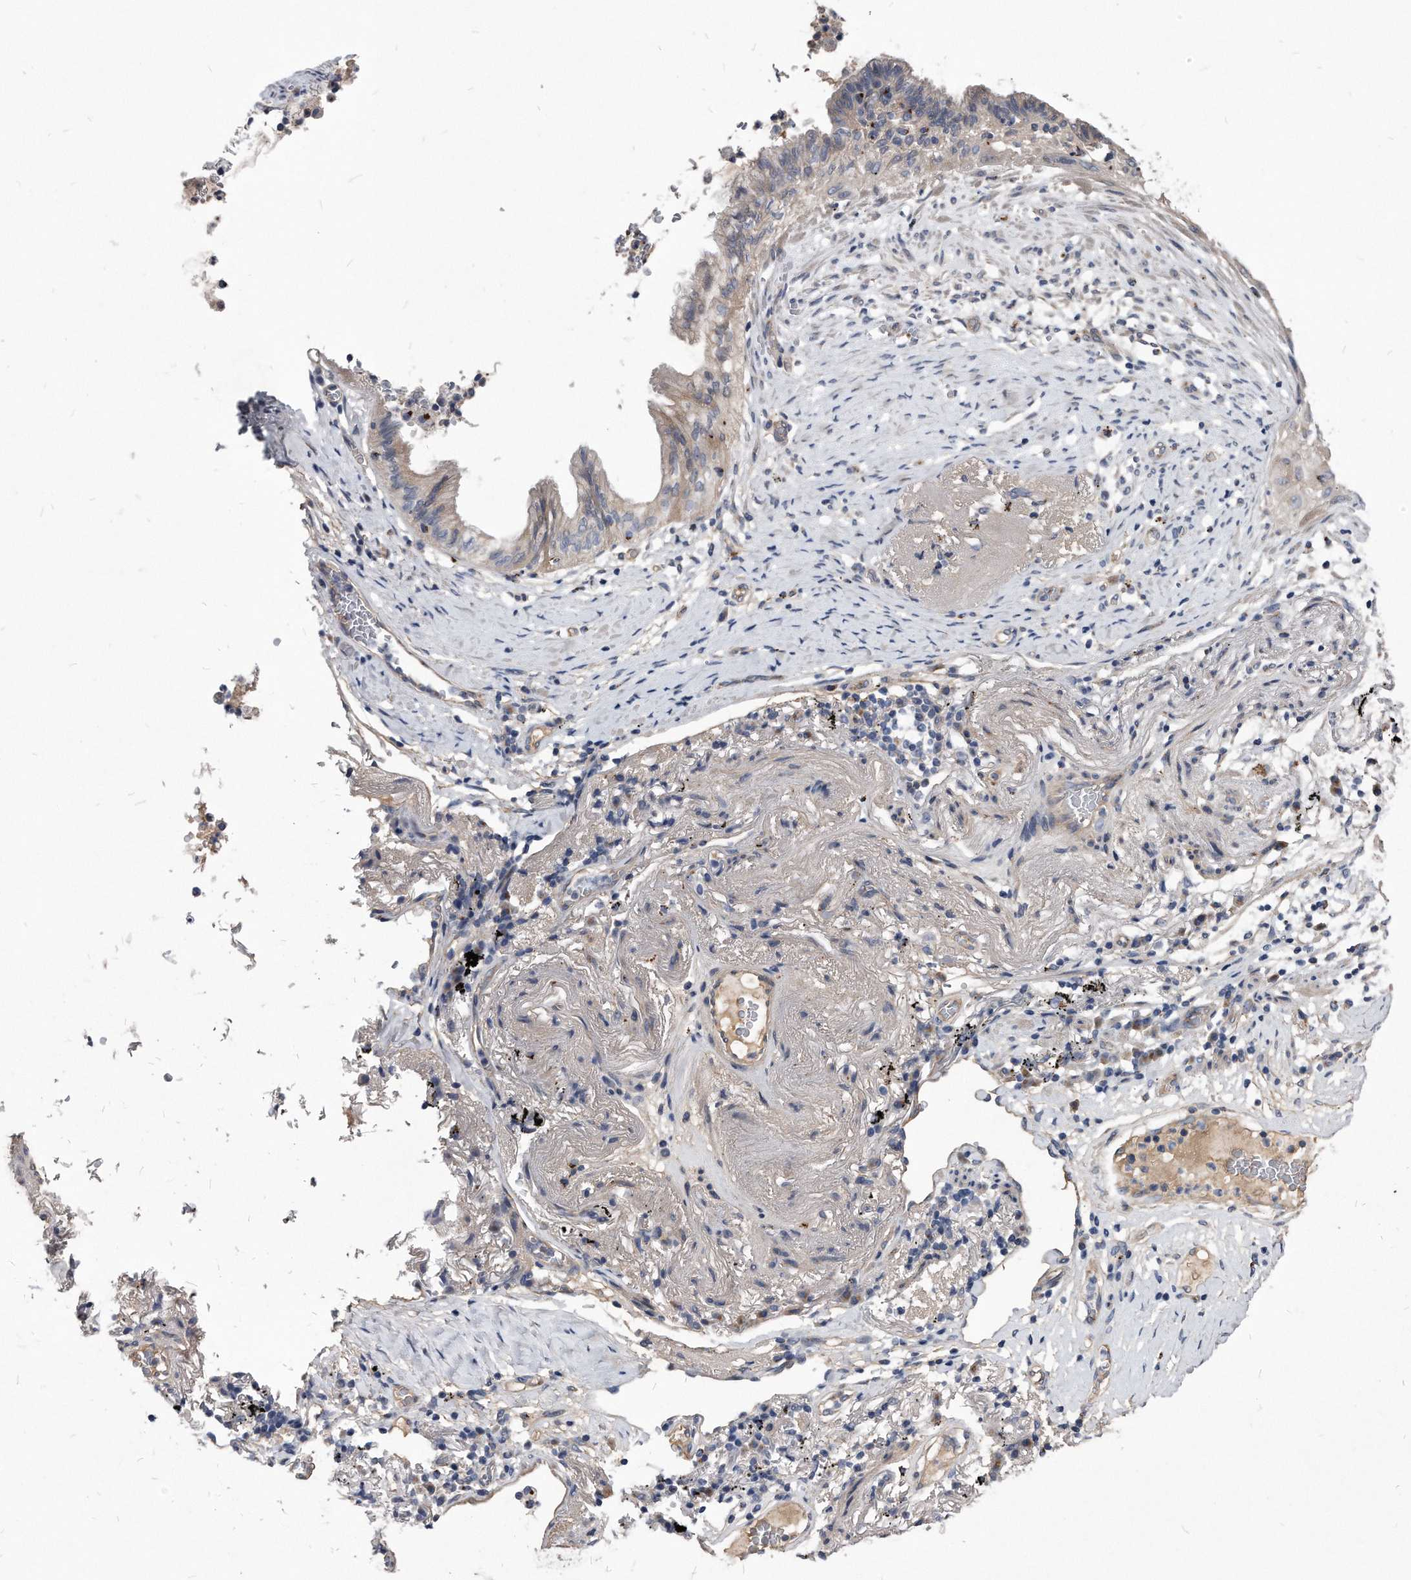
{"staining": {"intensity": "weak", "quantity": ">75%", "location": "cytoplasmic/membranous"}, "tissue": "lung cancer", "cell_type": "Tumor cells", "image_type": "cancer", "snomed": [{"axis": "morphology", "description": "Adenocarcinoma, NOS"}, {"axis": "topography", "description": "Lung"}], "caption": "Immunohistochemistry (IHC) staining of adenocarcinoma (lung), which demonstrates low levels of weak cytoplasmic/membranous positivity in approximately >75% of tumor cells indicating weak cytoplasmic/membranous protein staining. The staining was performed using DAB (3,3'-diaminobenzidine) (brown) for protein detection and nuclei were counterstained in hematoxylin (blue).", "gene": "MGAT4A", "patient": {"sex": "female", "age": 70}}